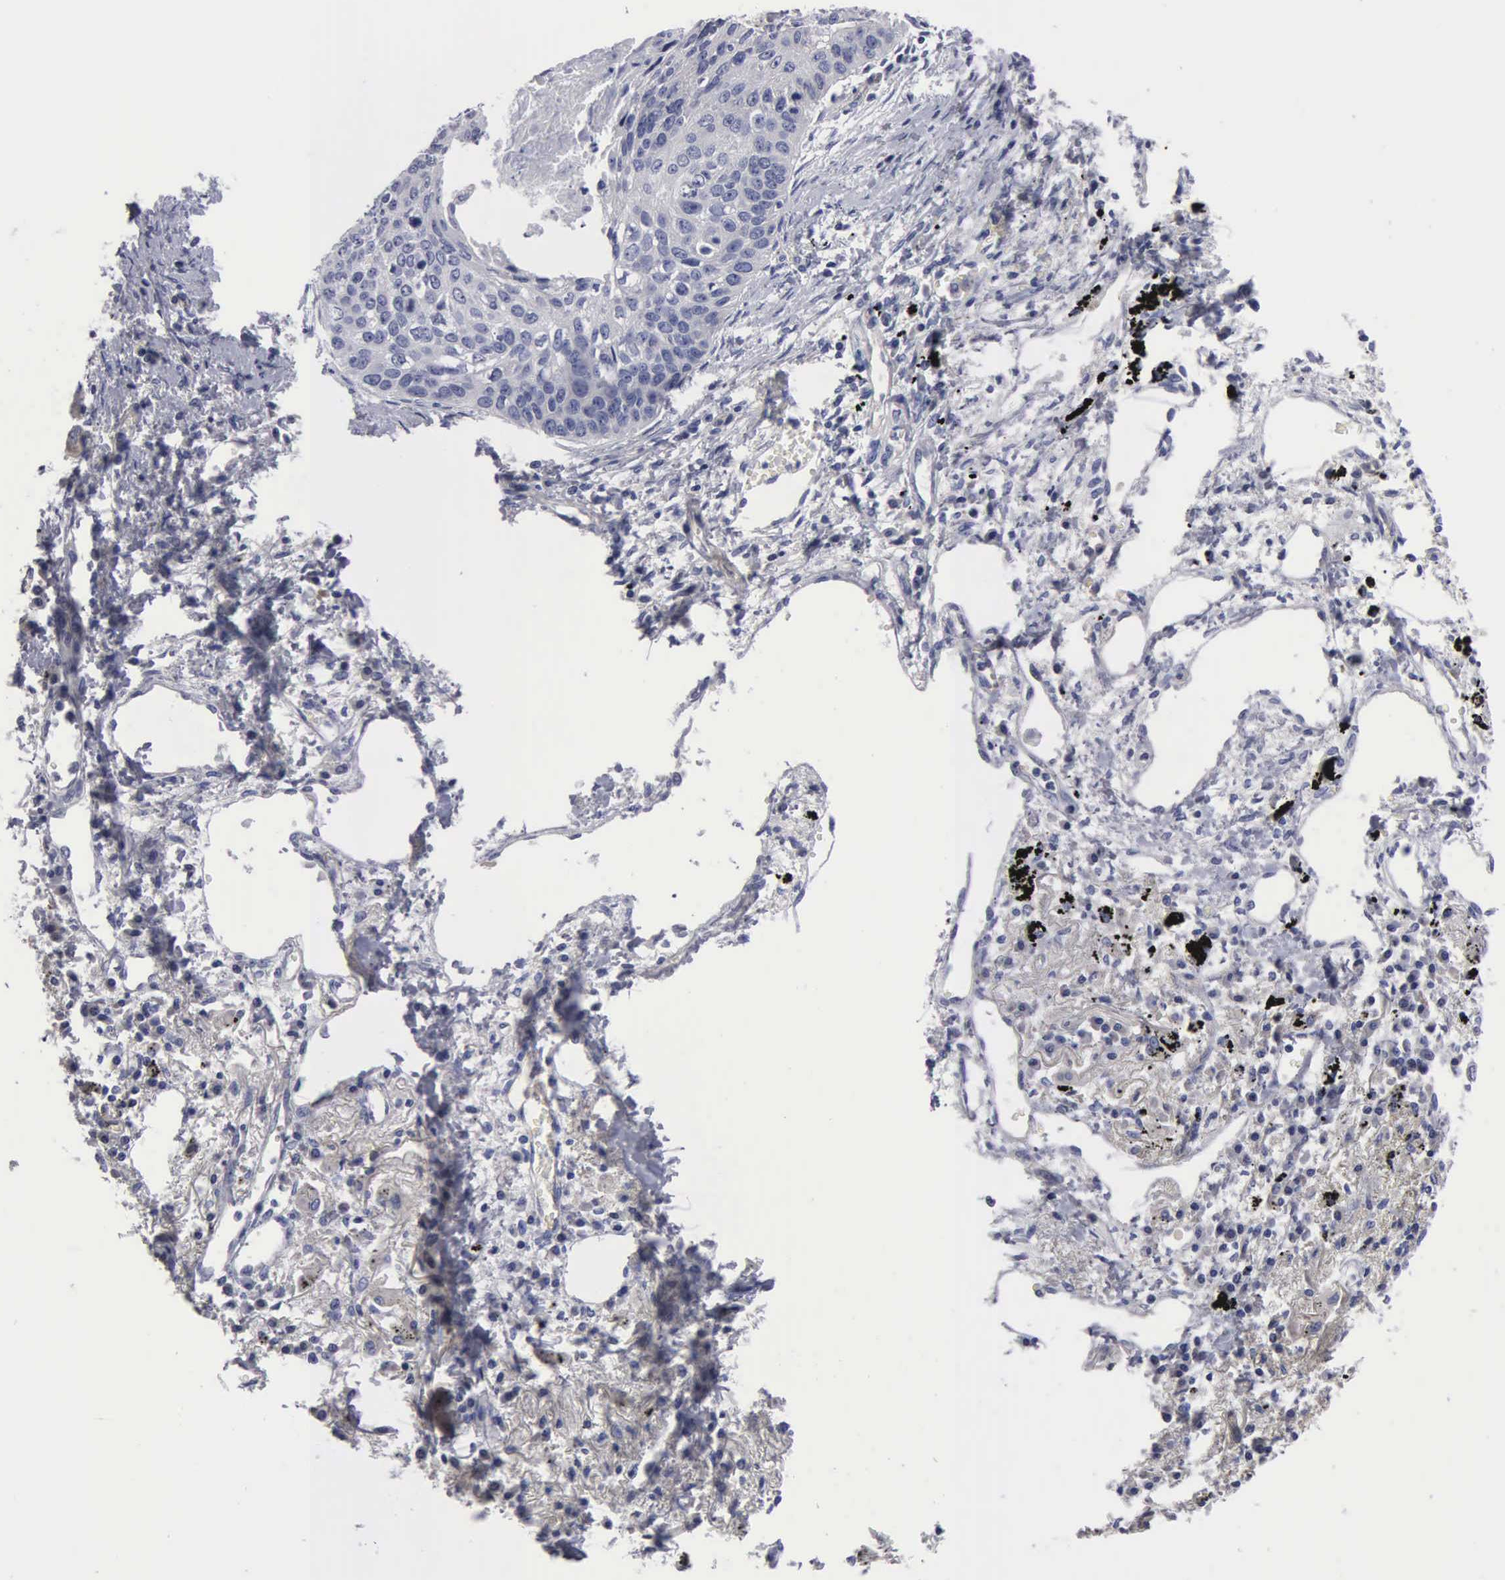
{"staining": {"intensity": "negative", "quantity": "none", "location": "none"}, "tissue": "lung cancer", "cell_type": "Tumor cells", "image_type": "cancer", "snomed": [{"axis": "morphology", "description": "Squamous cell carcinoma, NOS"}, {"axis": "topography", "description": "Lung"}], "caption": "Immunohistochemistry image of human squamous cell carcinoma (lung) stained for a protein (brown), which exhibits no staining in tumor cells. (IHC, brightfield microscopy, high magnification).", "gene": "RDX", "patient": {"sex": "male", "age": 71}}